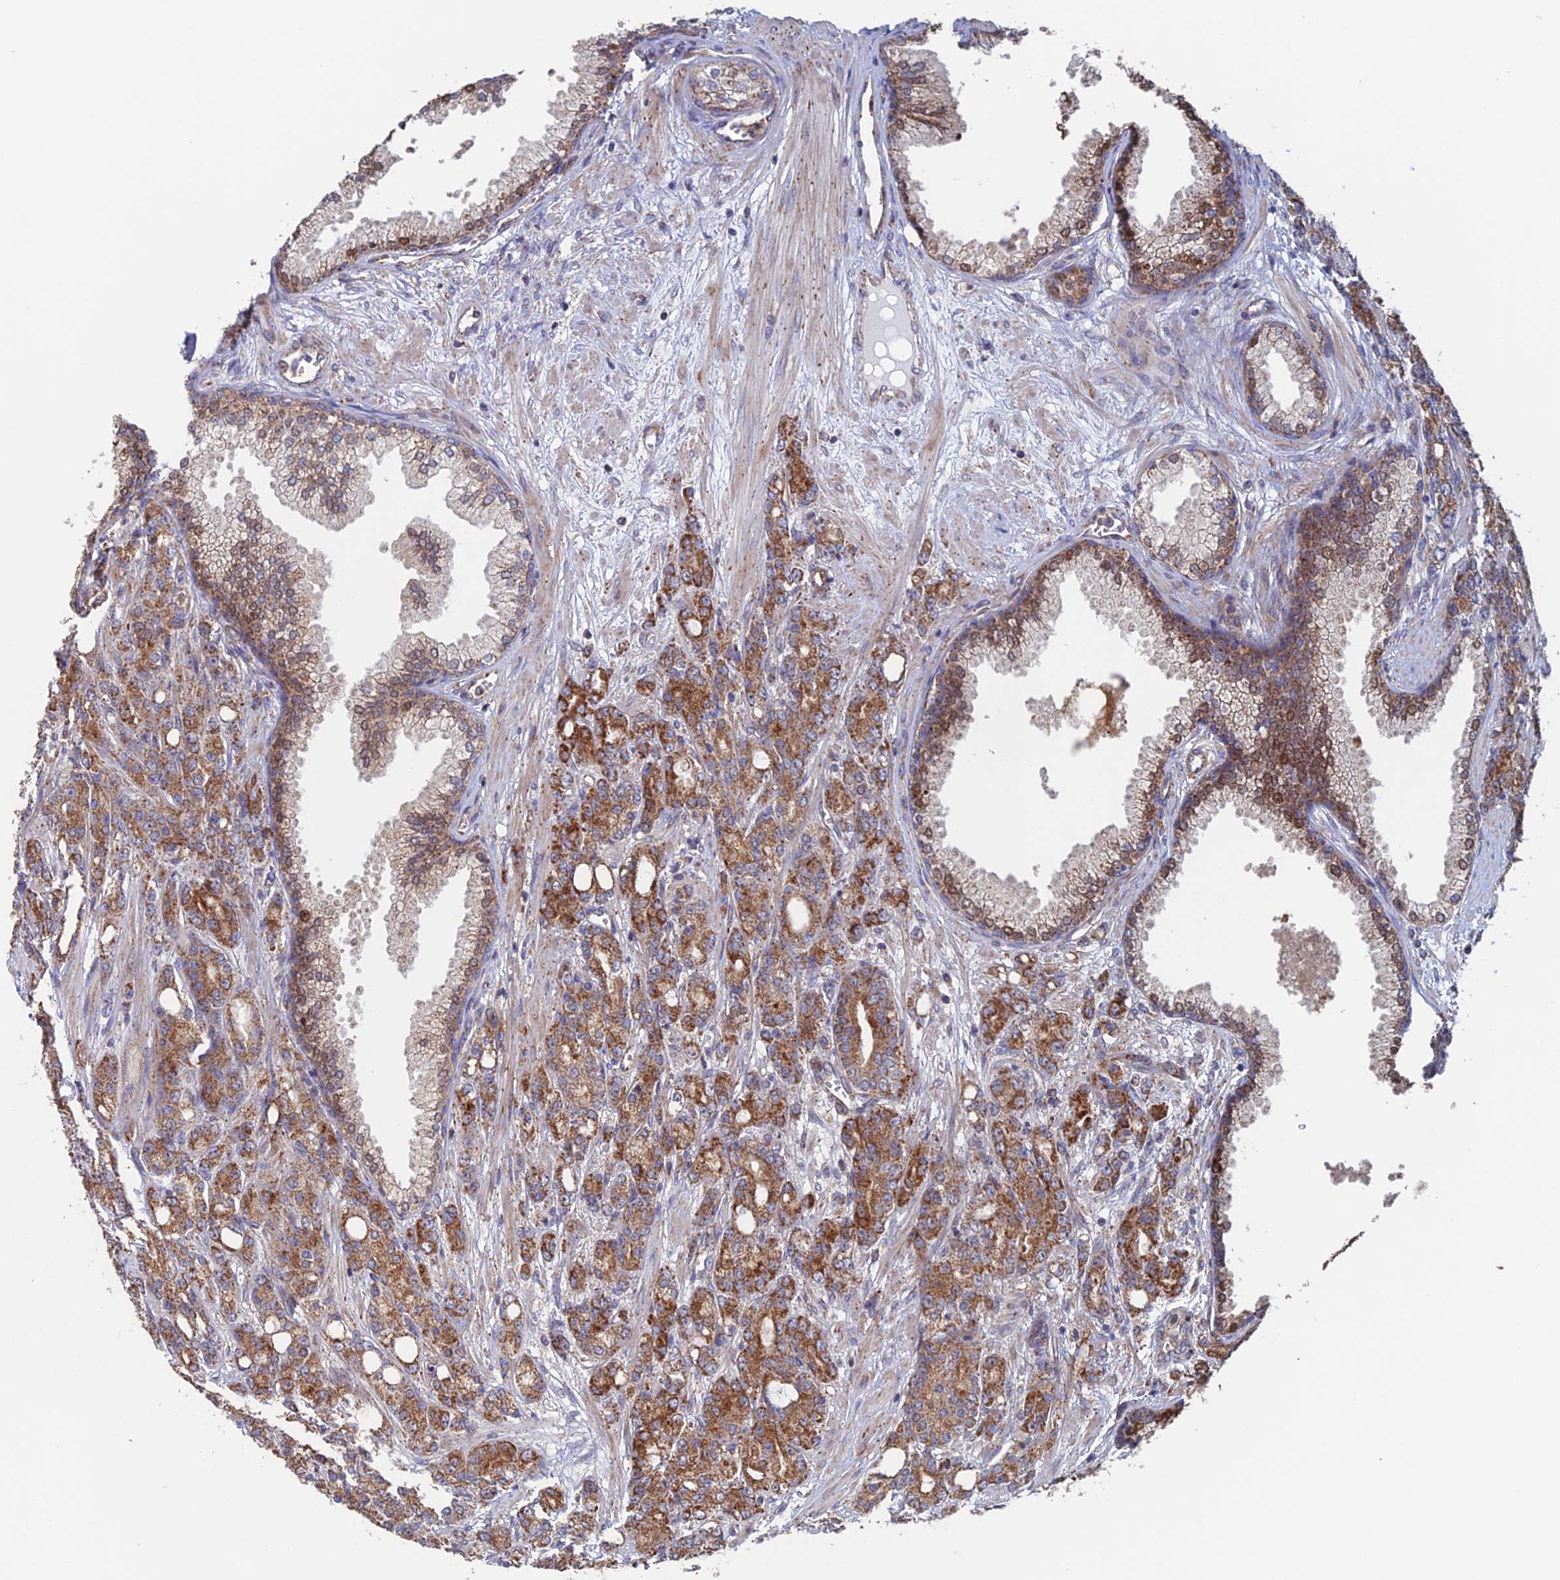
{"staining": {"intensity": "moderate", "quantity": ">75%", "location": "cytoplasmic/membranous"}, "tissue": "prostate cancer", "cell_type": "Tumor cells", "image_type": "cancer", "snomed": [{"axis": "morphology", "description": "Adenocarcinoma, High grade"}, {"axis": "topography", "description": "Prostate"}], "caption": "This is a histology image of immunohistochemistry staining of prostate cancer (adenocarcinoma (high-grade)), which shows moderate staining in the cytoplasmic/membranous of tumor cells.", "gene": "MRPL1", "patient": {"sex": "male", "age": 62}}